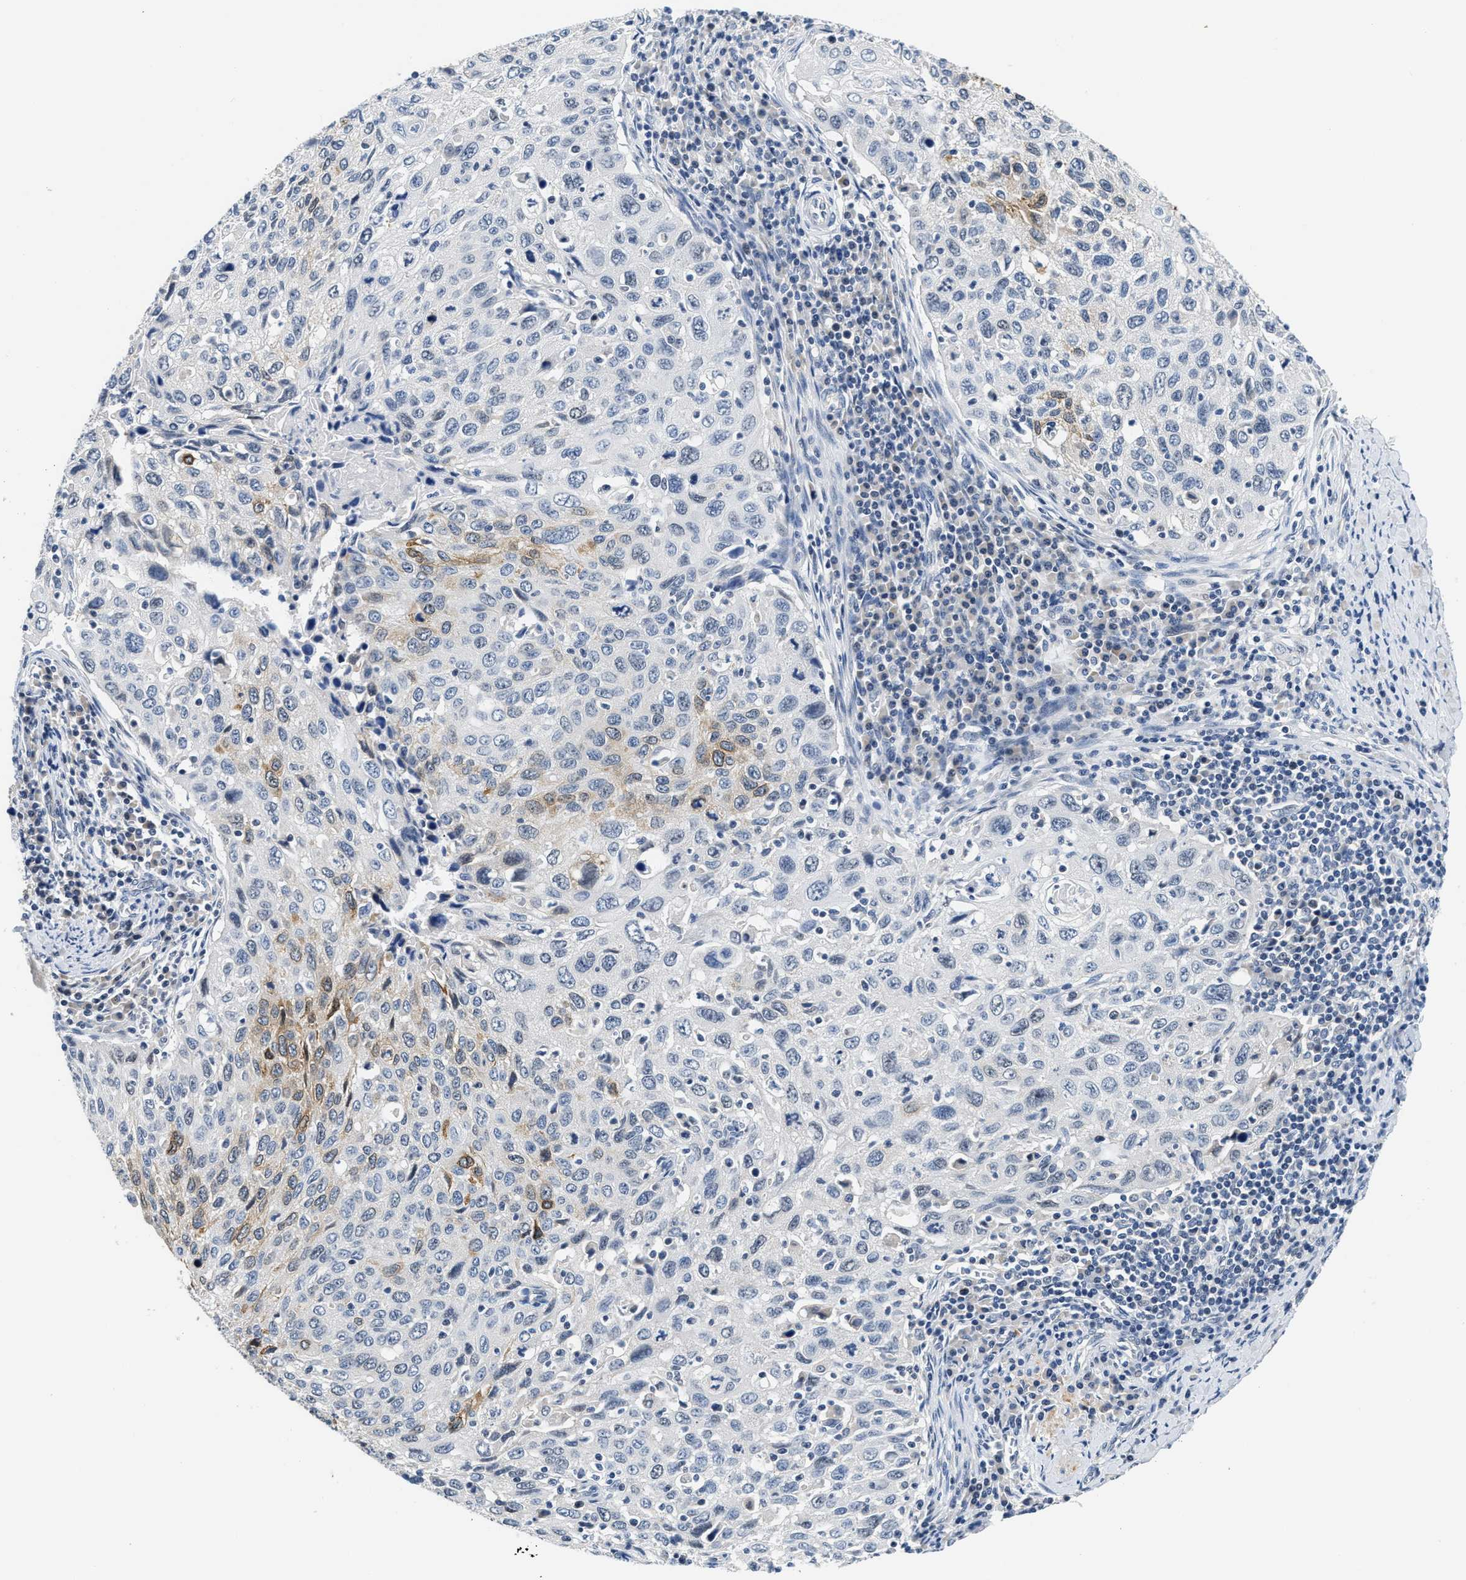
{"staining": {"intensity": "moderate", "quantity": "<25%", "location": "cytoplasmic/membranous"}, "tissue": "cervical cancer", "cell_type": "Tumor cells", "image_type": "cancer", "snomed": [{"axis": "morphology", "description": "Squamous cell carcinoma, NOS"}, {"axis": "topography", "description": "Cervix"}], "caption": "Immunohistochemical staining of cervical squamous cell carcinoma shows moderate cytoplasmic/membranous protein positivity in about <25% of tumor cells.", "gene": "CLGN", "patient": {"sex": "female", "age": 53}}